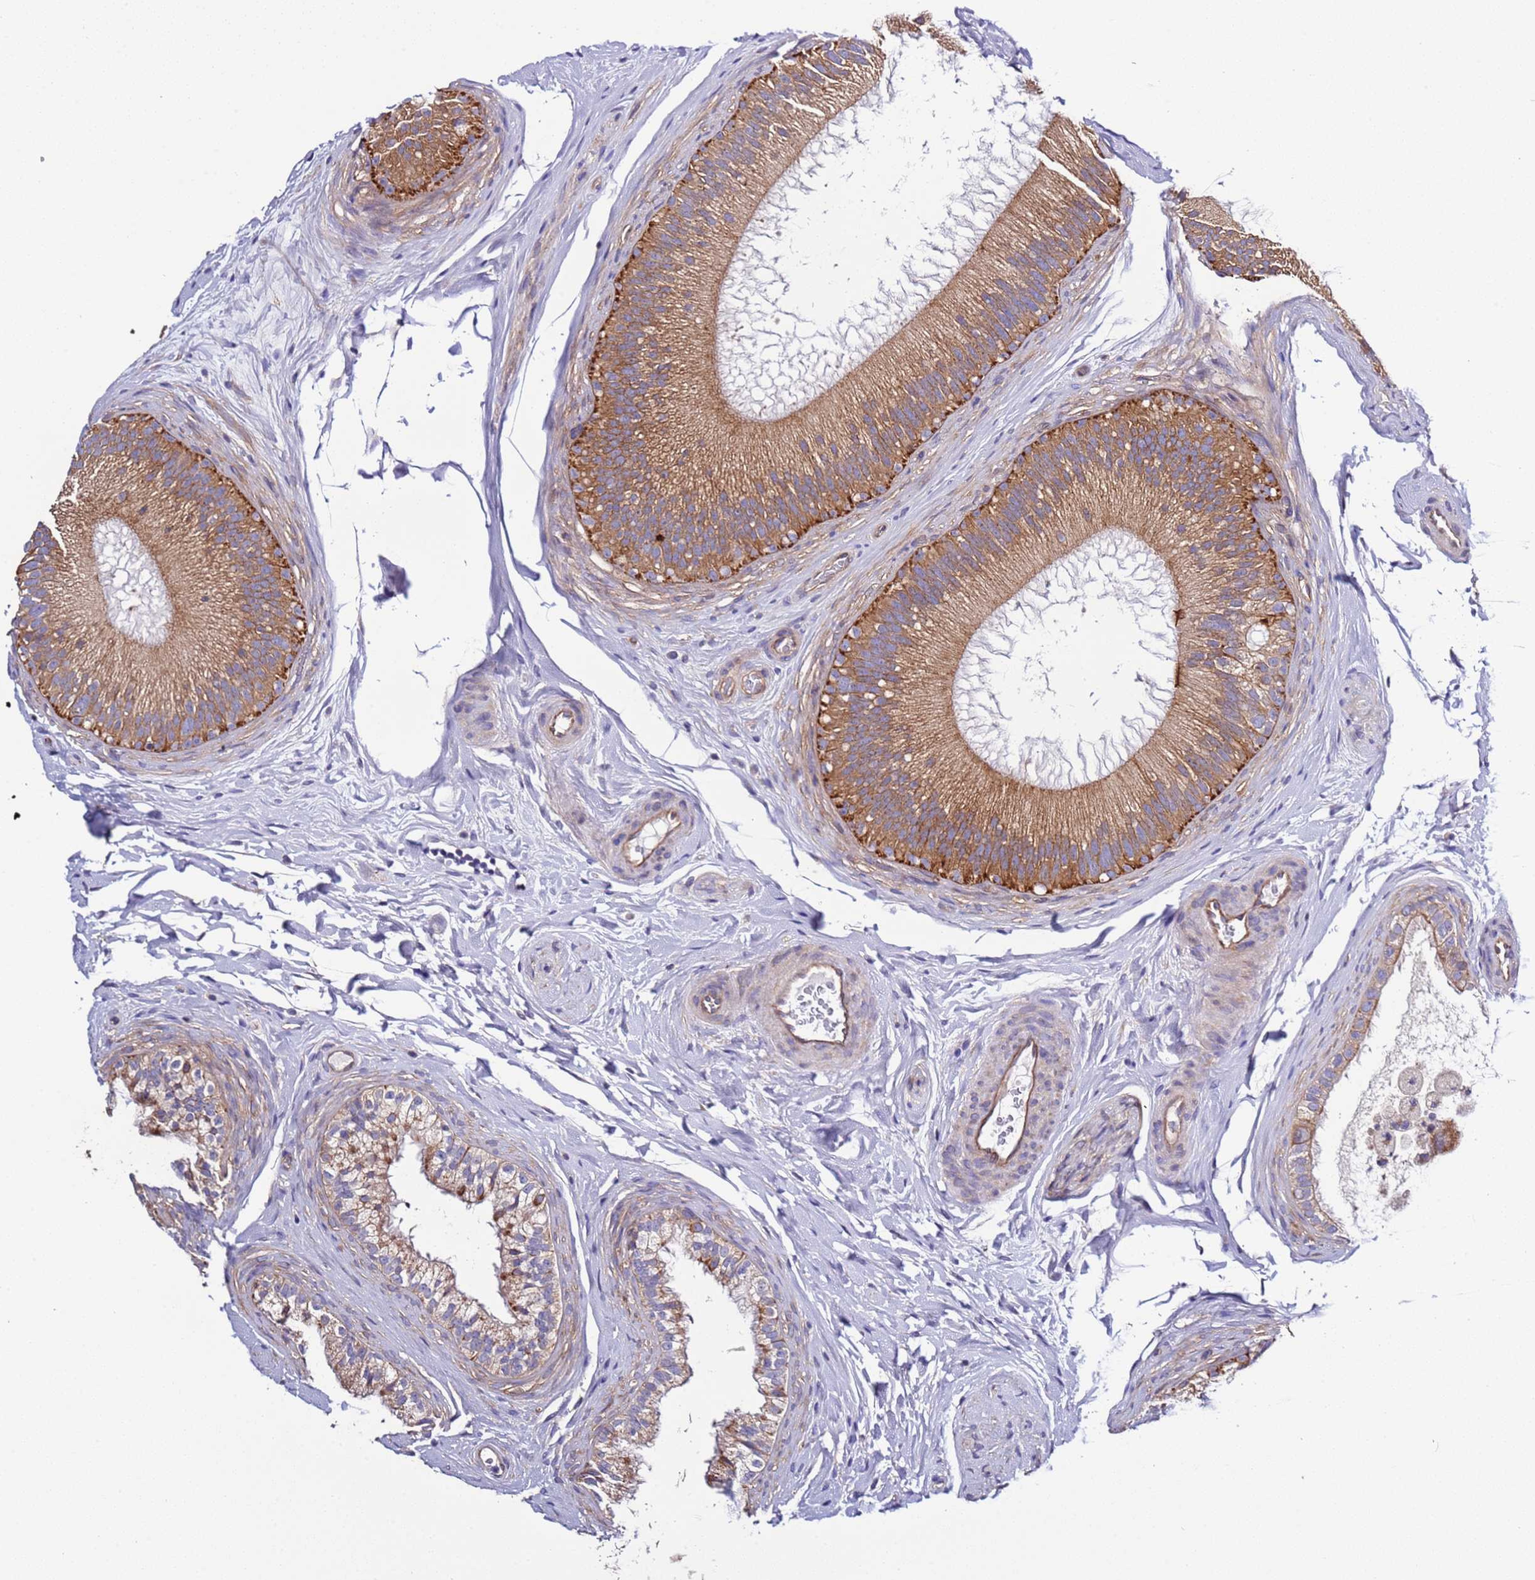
{"staining": {"intensity": "moderate", "quantity": ">75%", "location": "cytoplasmic/membranous"}, "tissue": "epididymis", "cell_type": "Glandular cells", "image_type": "normal", "snomed": [{"axis": "morphology", "description": "Normal tissue, NOS"}, {"axis": "topography", "description": "Epididymis"}], "caption": "Immunohistochemical staining of unremarkable human epididymis exhibits medium levels of moderate cytoplasmic/membranous expression in approximately >75% of glandular cells.", "gene": "SPCS1", "patient": {"sex": "male", "age": 45}}